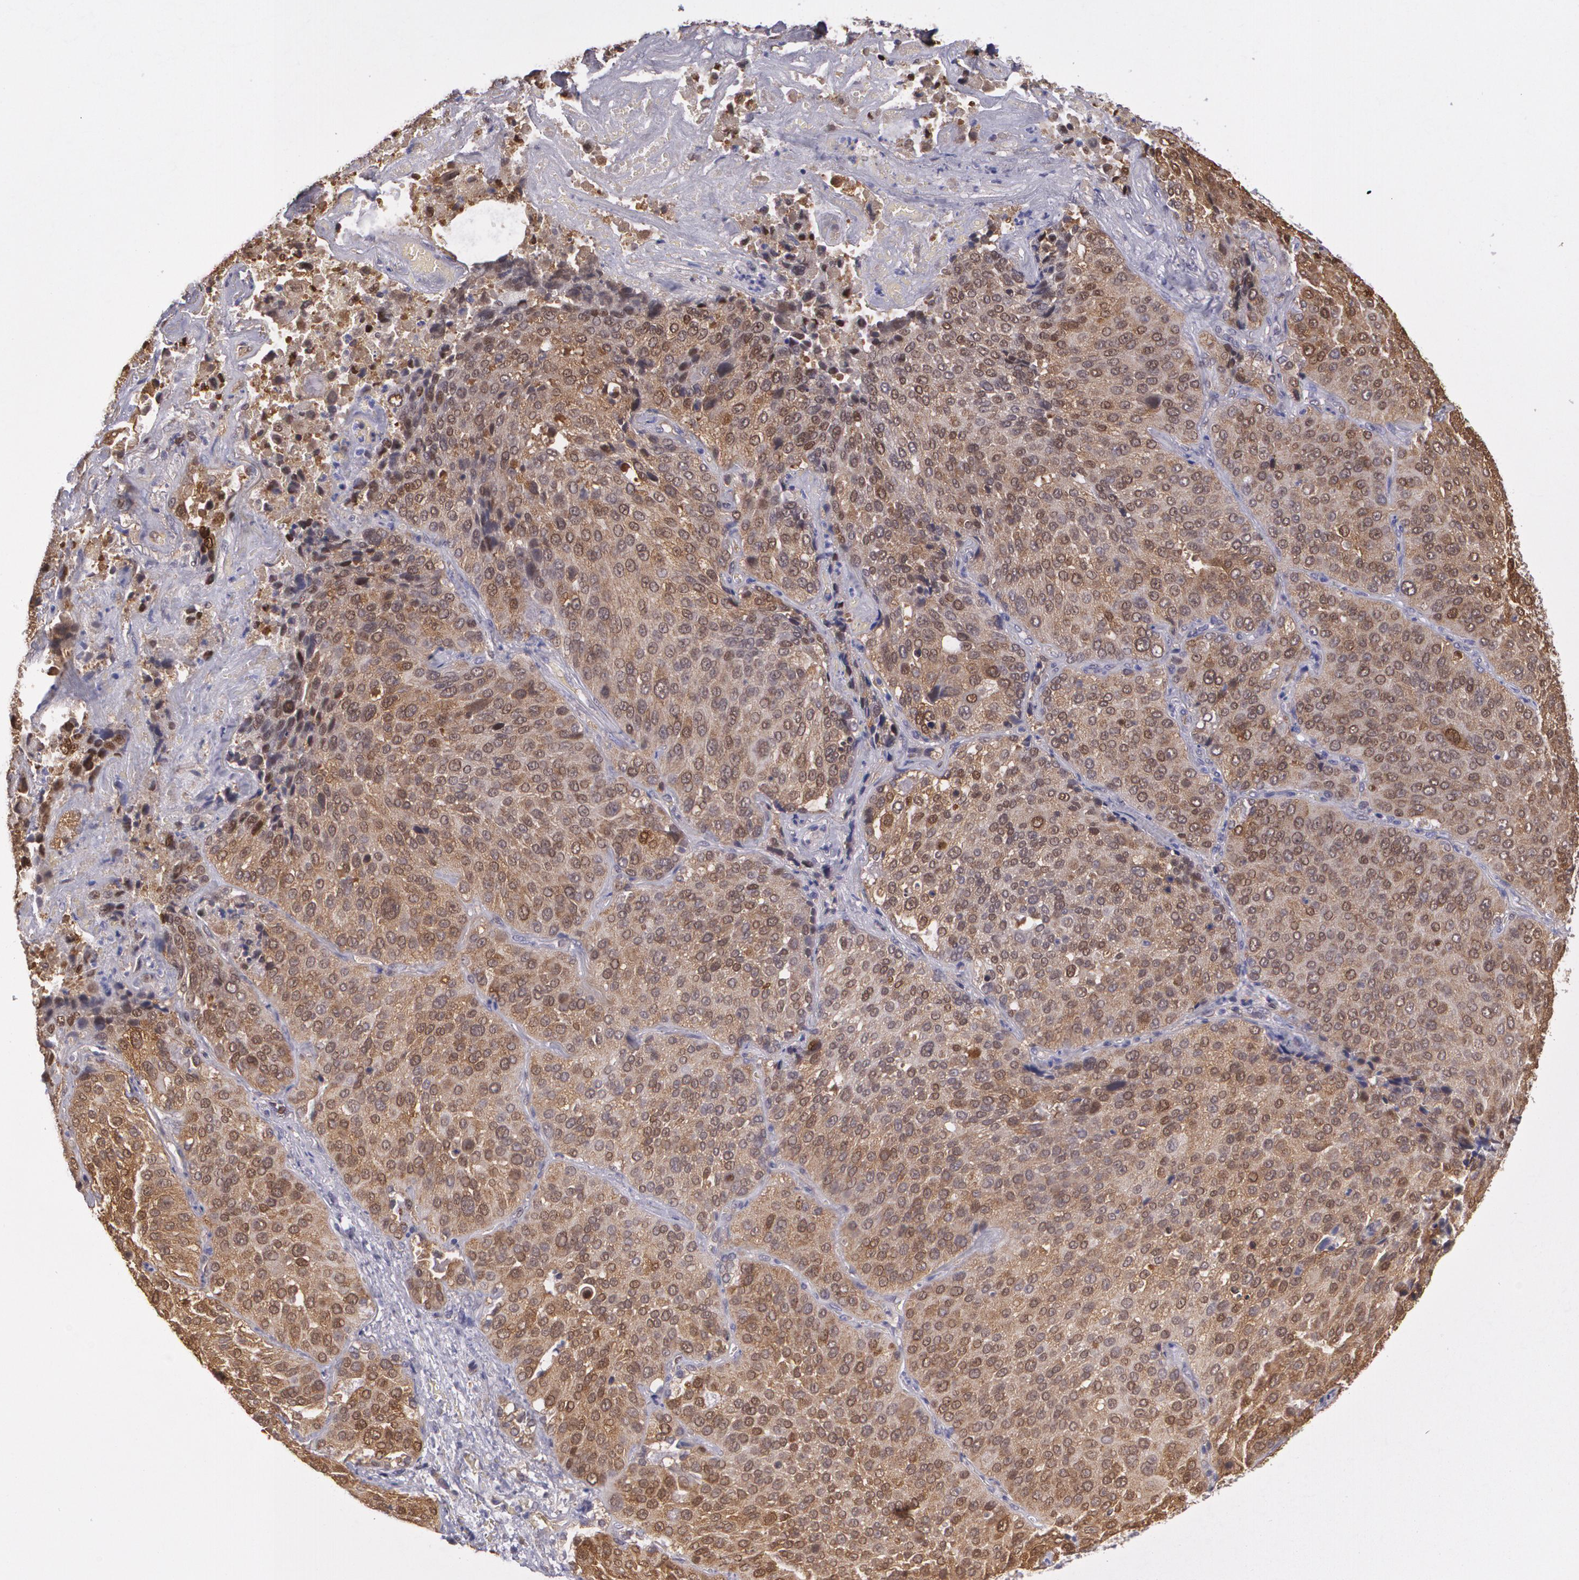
{"staining": {"intensity": "moderate", "quantity": "25%-75%", "location": "cytoplasmic/membranous"}, "tissue": "lung cancer", "cell_type": "Tumor cells", "image_type": "cancer", "snomed": [{"axis": "morphology", "description": "Squamous cell carcinoma, NOS"}, {"axis": "topography", "description": "Lung"}], "caption": "Protein staining demonstrates moderate cytoplasmic/membranous expression in approximately 25%-75% of tumor cells in lung cancer.", "gene": "HSPH1", "patient": {"sex": "male", "age": 54}}